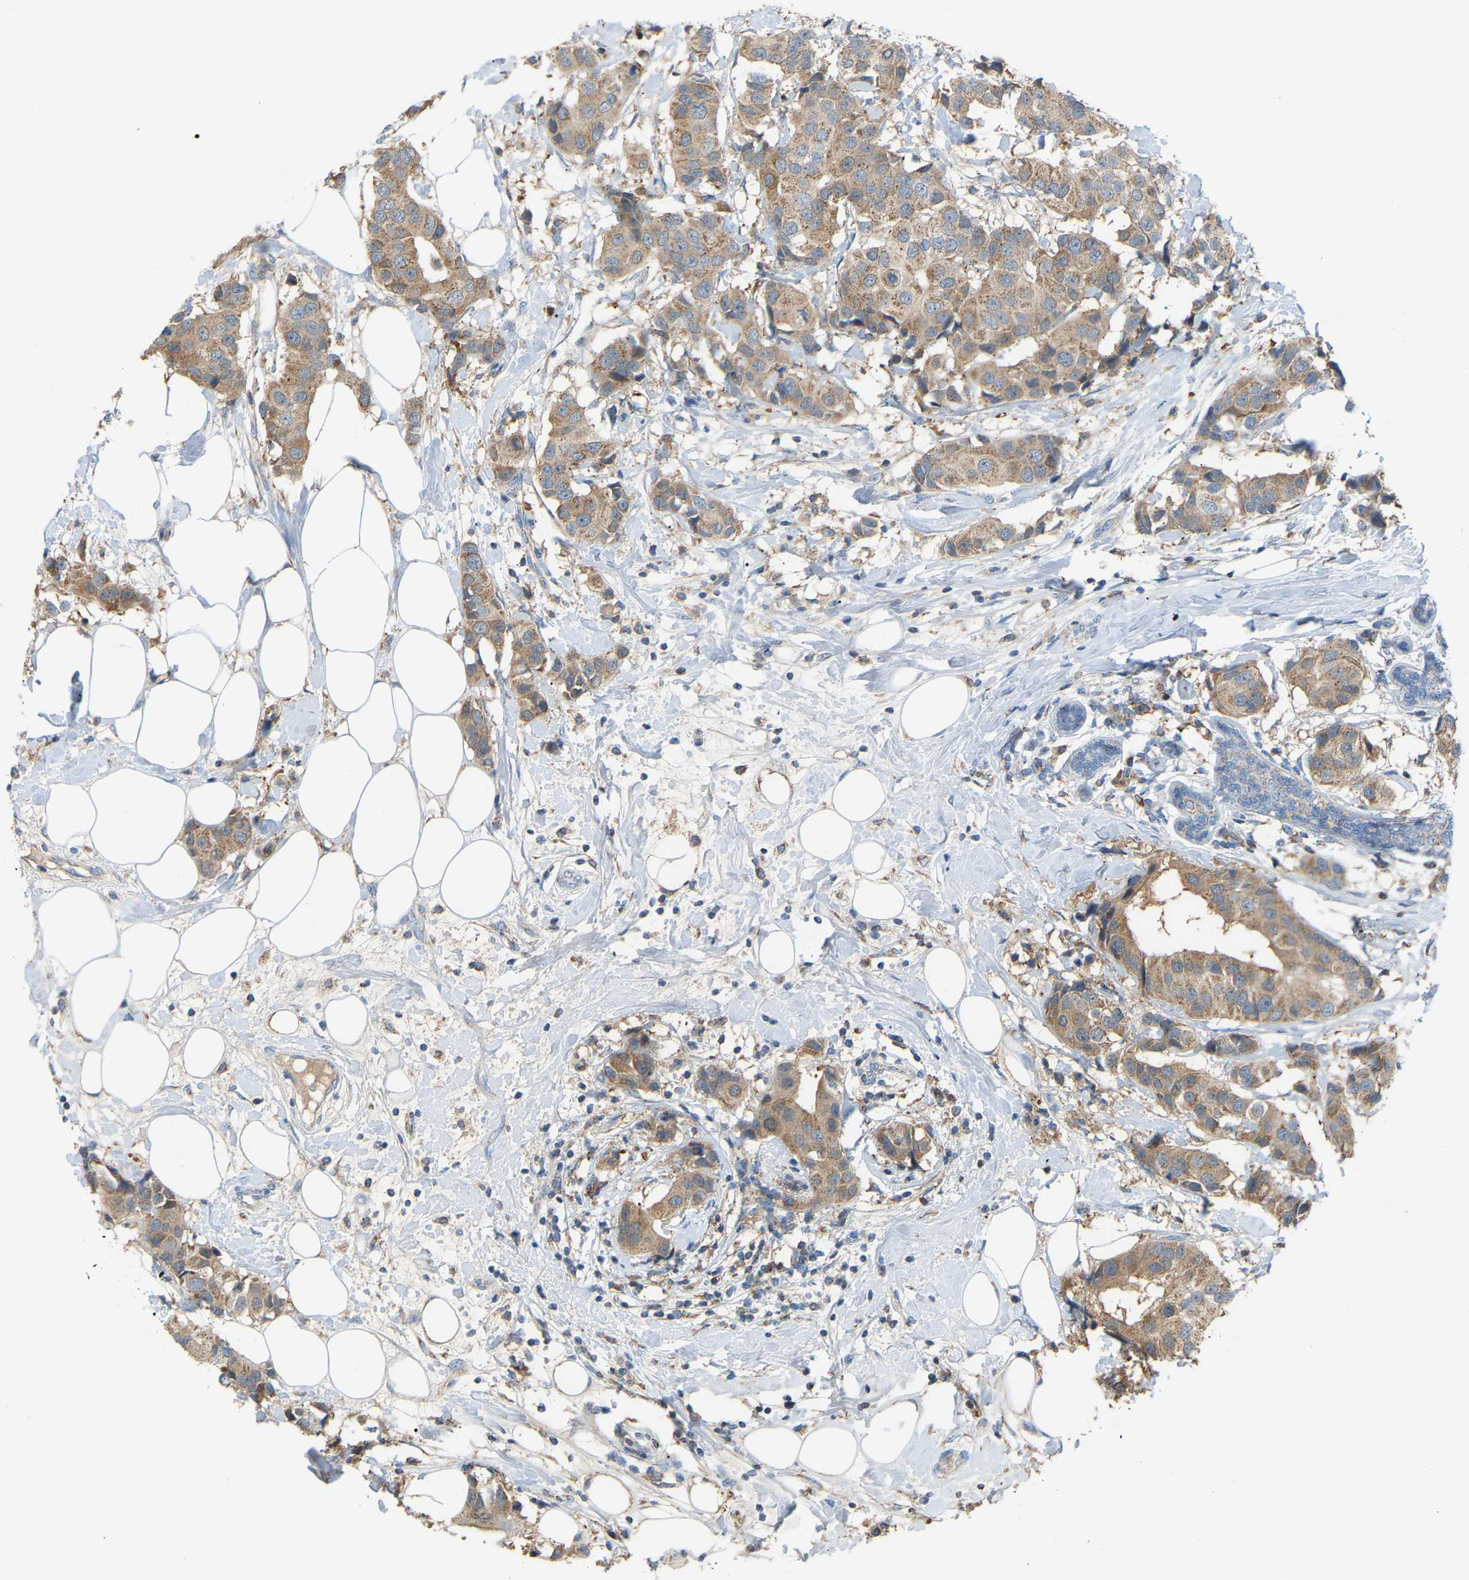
{"staining": {"intensity": "moderate", "quantity": ">75%", "location": "cytoplasmic/membranous"}, "tissue": "breast cancer", "cell_type": "Tumor cells", "image_type": "cancer", "snomed": [{"axis": "morphology", "description": "Normal tissue, NOS"}, {"axis": "morphology", "description": "Duct carcinoma"}, {"axis": "topography", "description": "Breast"}], "caption": "Immunohistochemical staining of breast invasive ductal carcinoma shows moderate cytoplasmic/membranous protein staining in approximately >75% of tumor cells.", "gene": "CROT", "patient": {"sex": "female", "age": 39}}